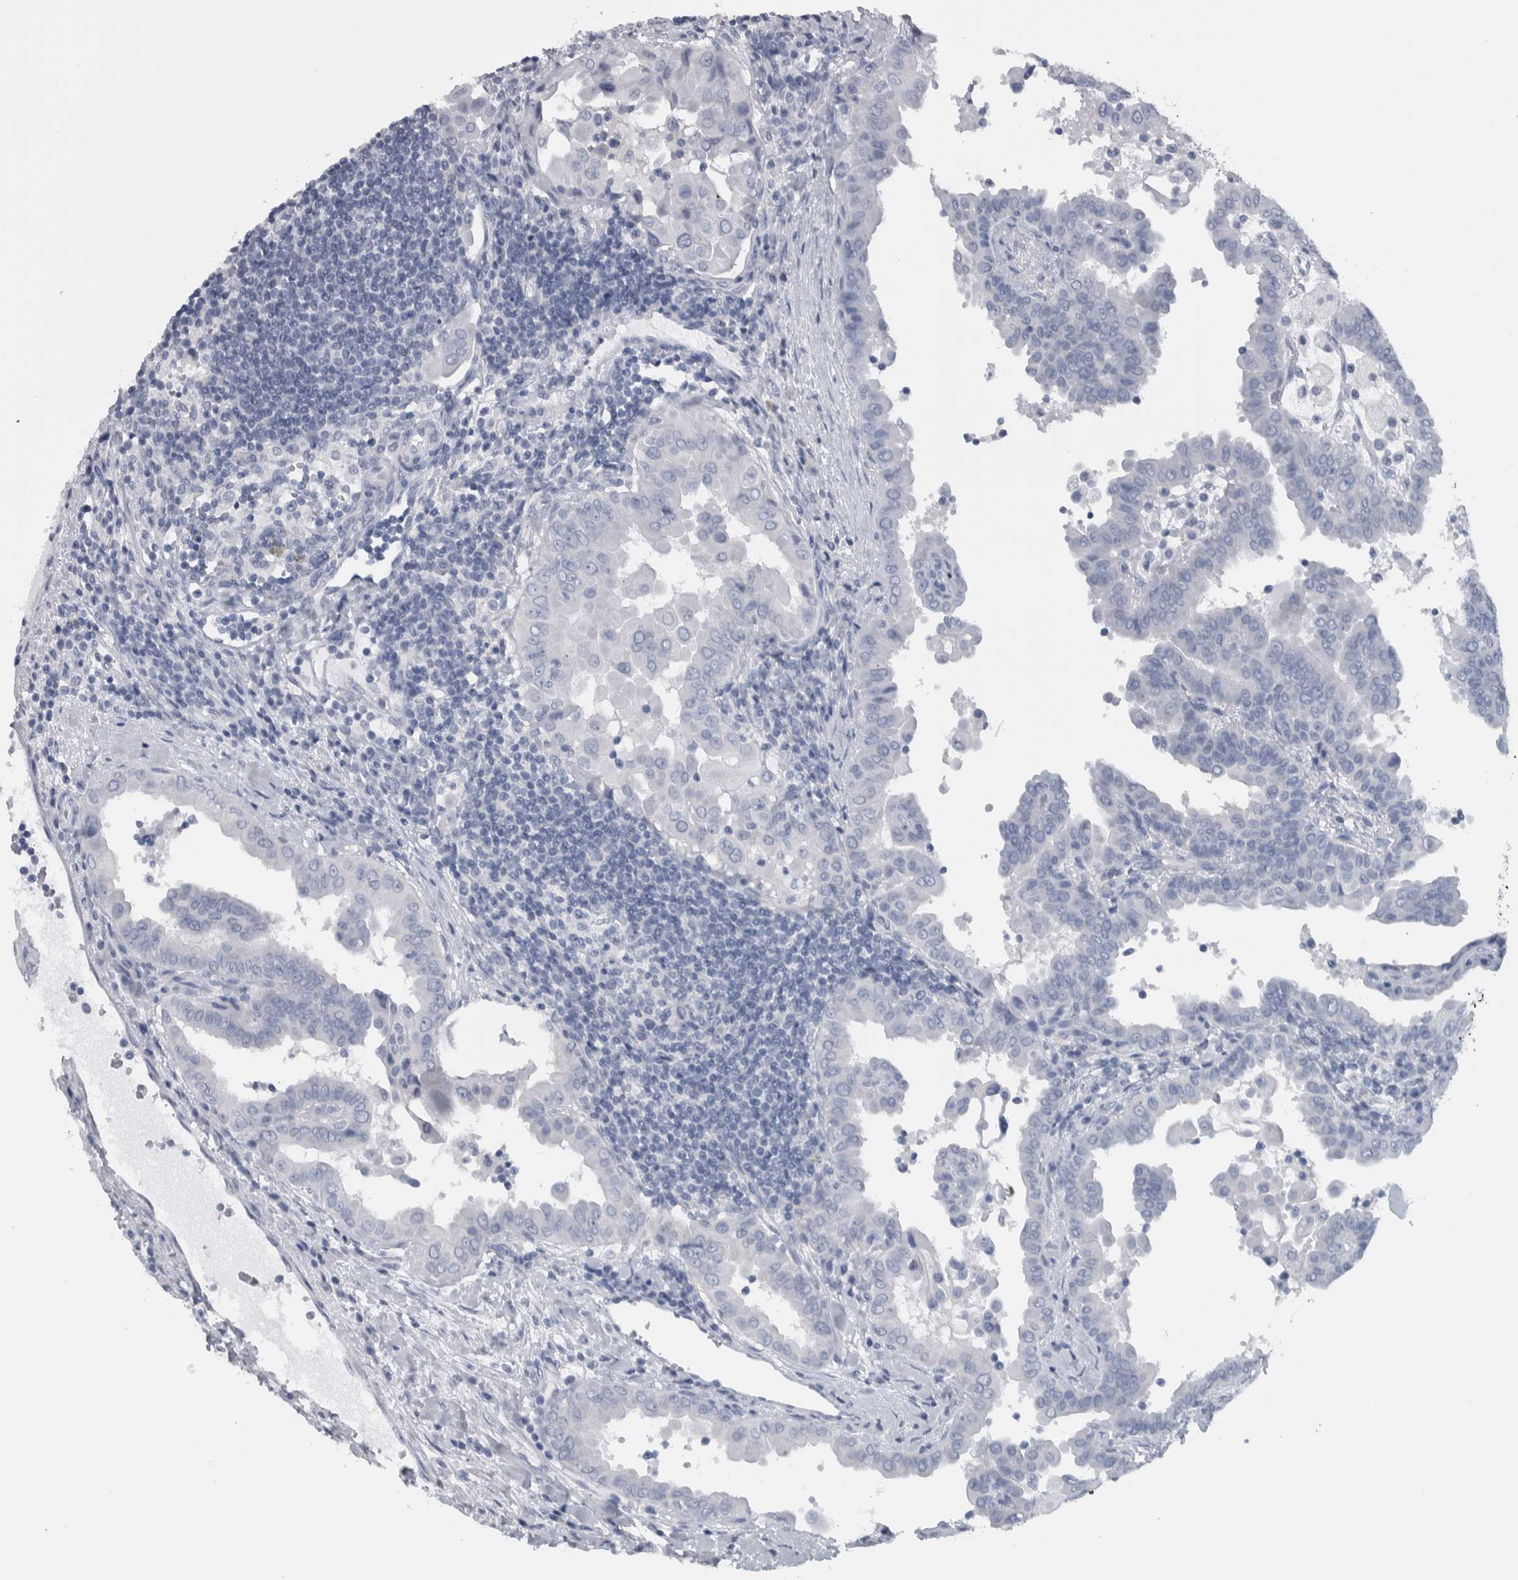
{"staining": {"intensity": "negative", "quantity": "none", "location": "none"}, "tissue": "thyroid cancer", "cell_type": "Tumor cells", "image_type": "cancer", "snomed": [{"axis": "morphology", "description": "Papillary adenocarcinoma, NOS"}, {"axis": "topography", "description": "Thyroid gland"}], "caption": "The immunohistochemistry image has no significant expression in tumor cells of thyroid cancer tissue.", "gene": "CDH17", "patient": {"sex": "male", "age": 33}}